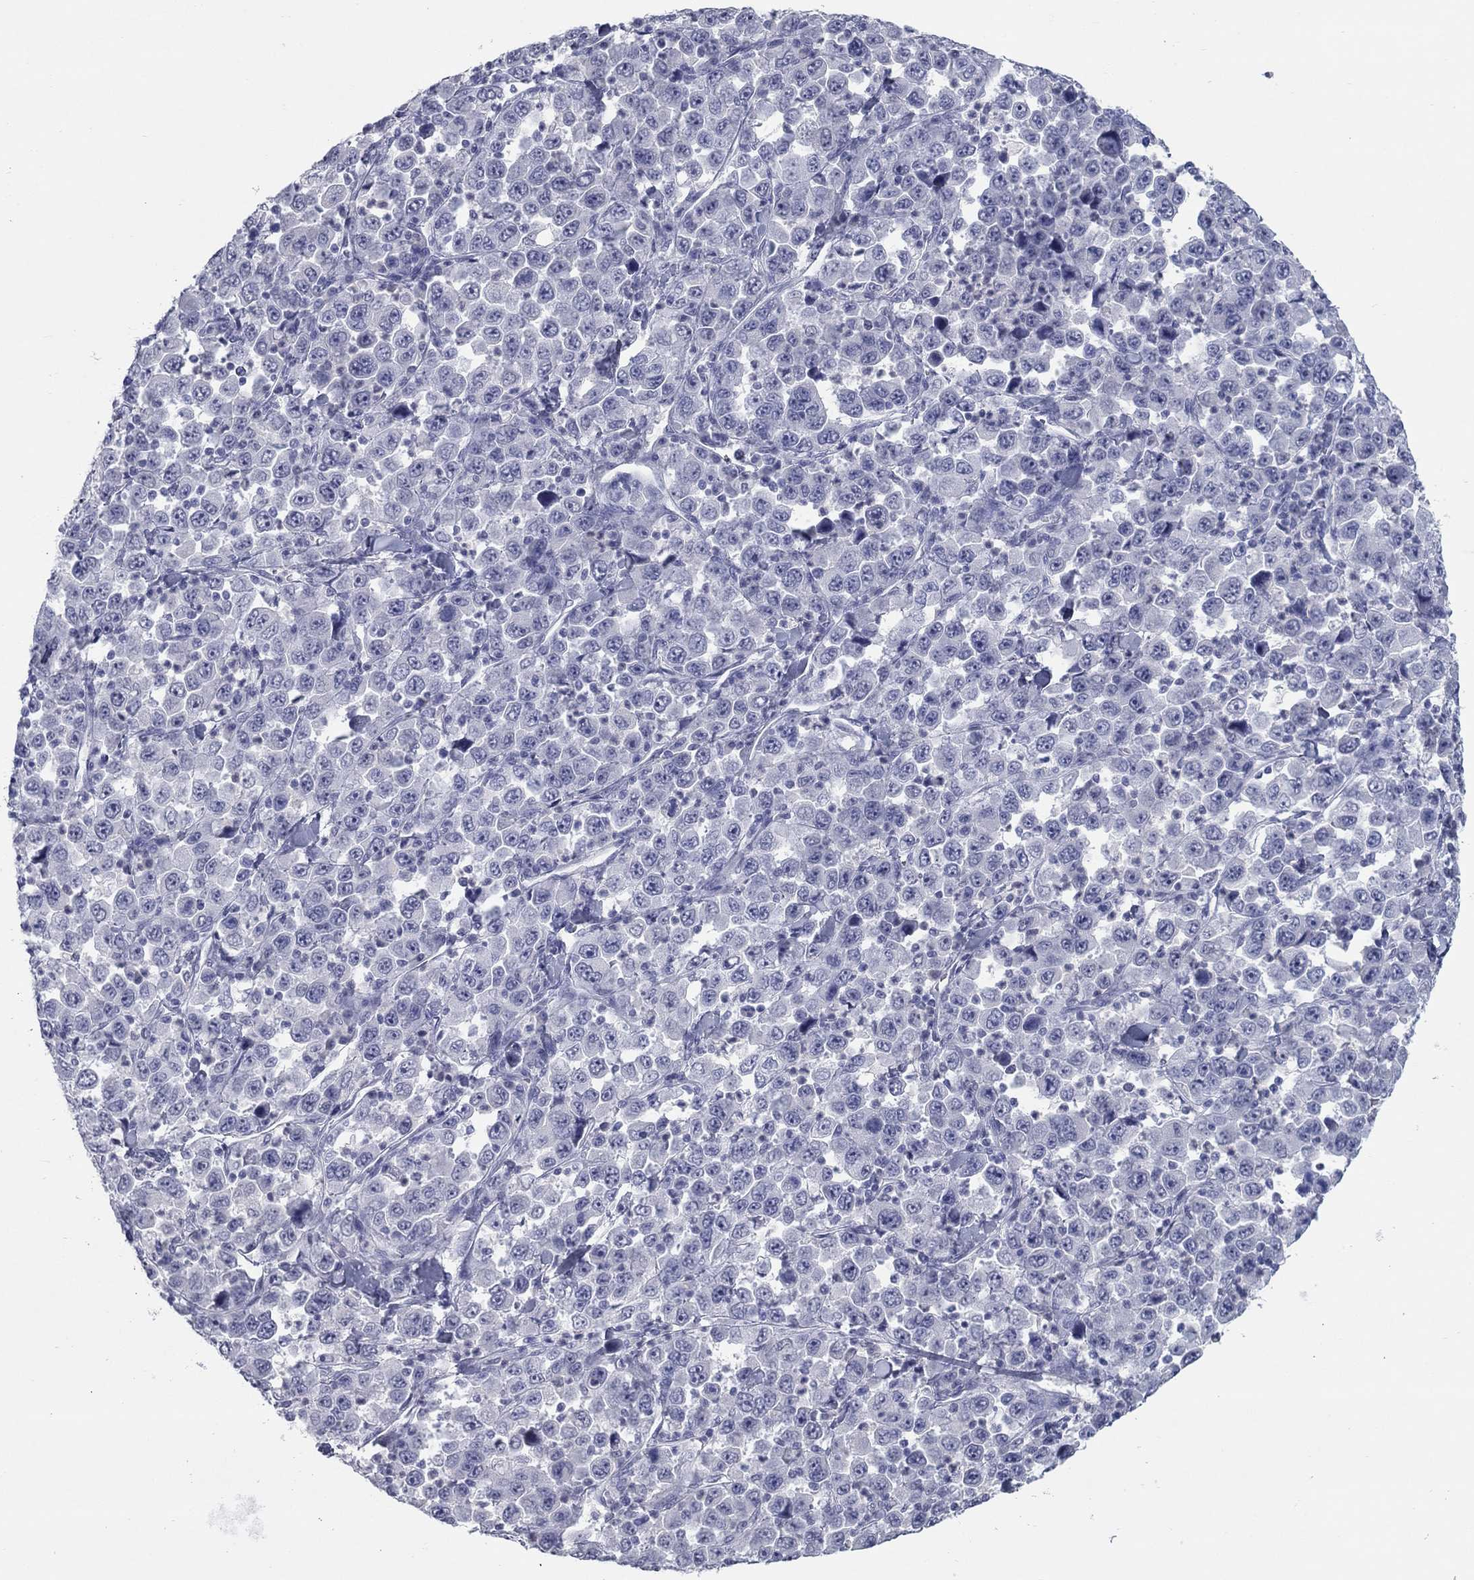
{"staining": {"intensity": "negative", "quantity": "none", "location": "none"}, "tissue": "stomach cancer", "cell_type": "Tumor cells", "image_type": "cancer", "snomed": [{"axis": "morphology", "description": "Normal tissue, NOS"}, {"axis": "morphology", "description": "Adenocarcinoma, NOS"}, {"axis": "topography", "description": "Stomach, upper"}, {"axis": "topography", "description": "Stomach"}], "caption": "This photomicrograph is of stomach cancer (adenocarcinoma) stained with IHC to label a protein in brown with the nuclei are counter-stained blue. There is no positivity in tumor cells.", "gene": "KRT75", "patient": {"sex": "male", "age": 59}}